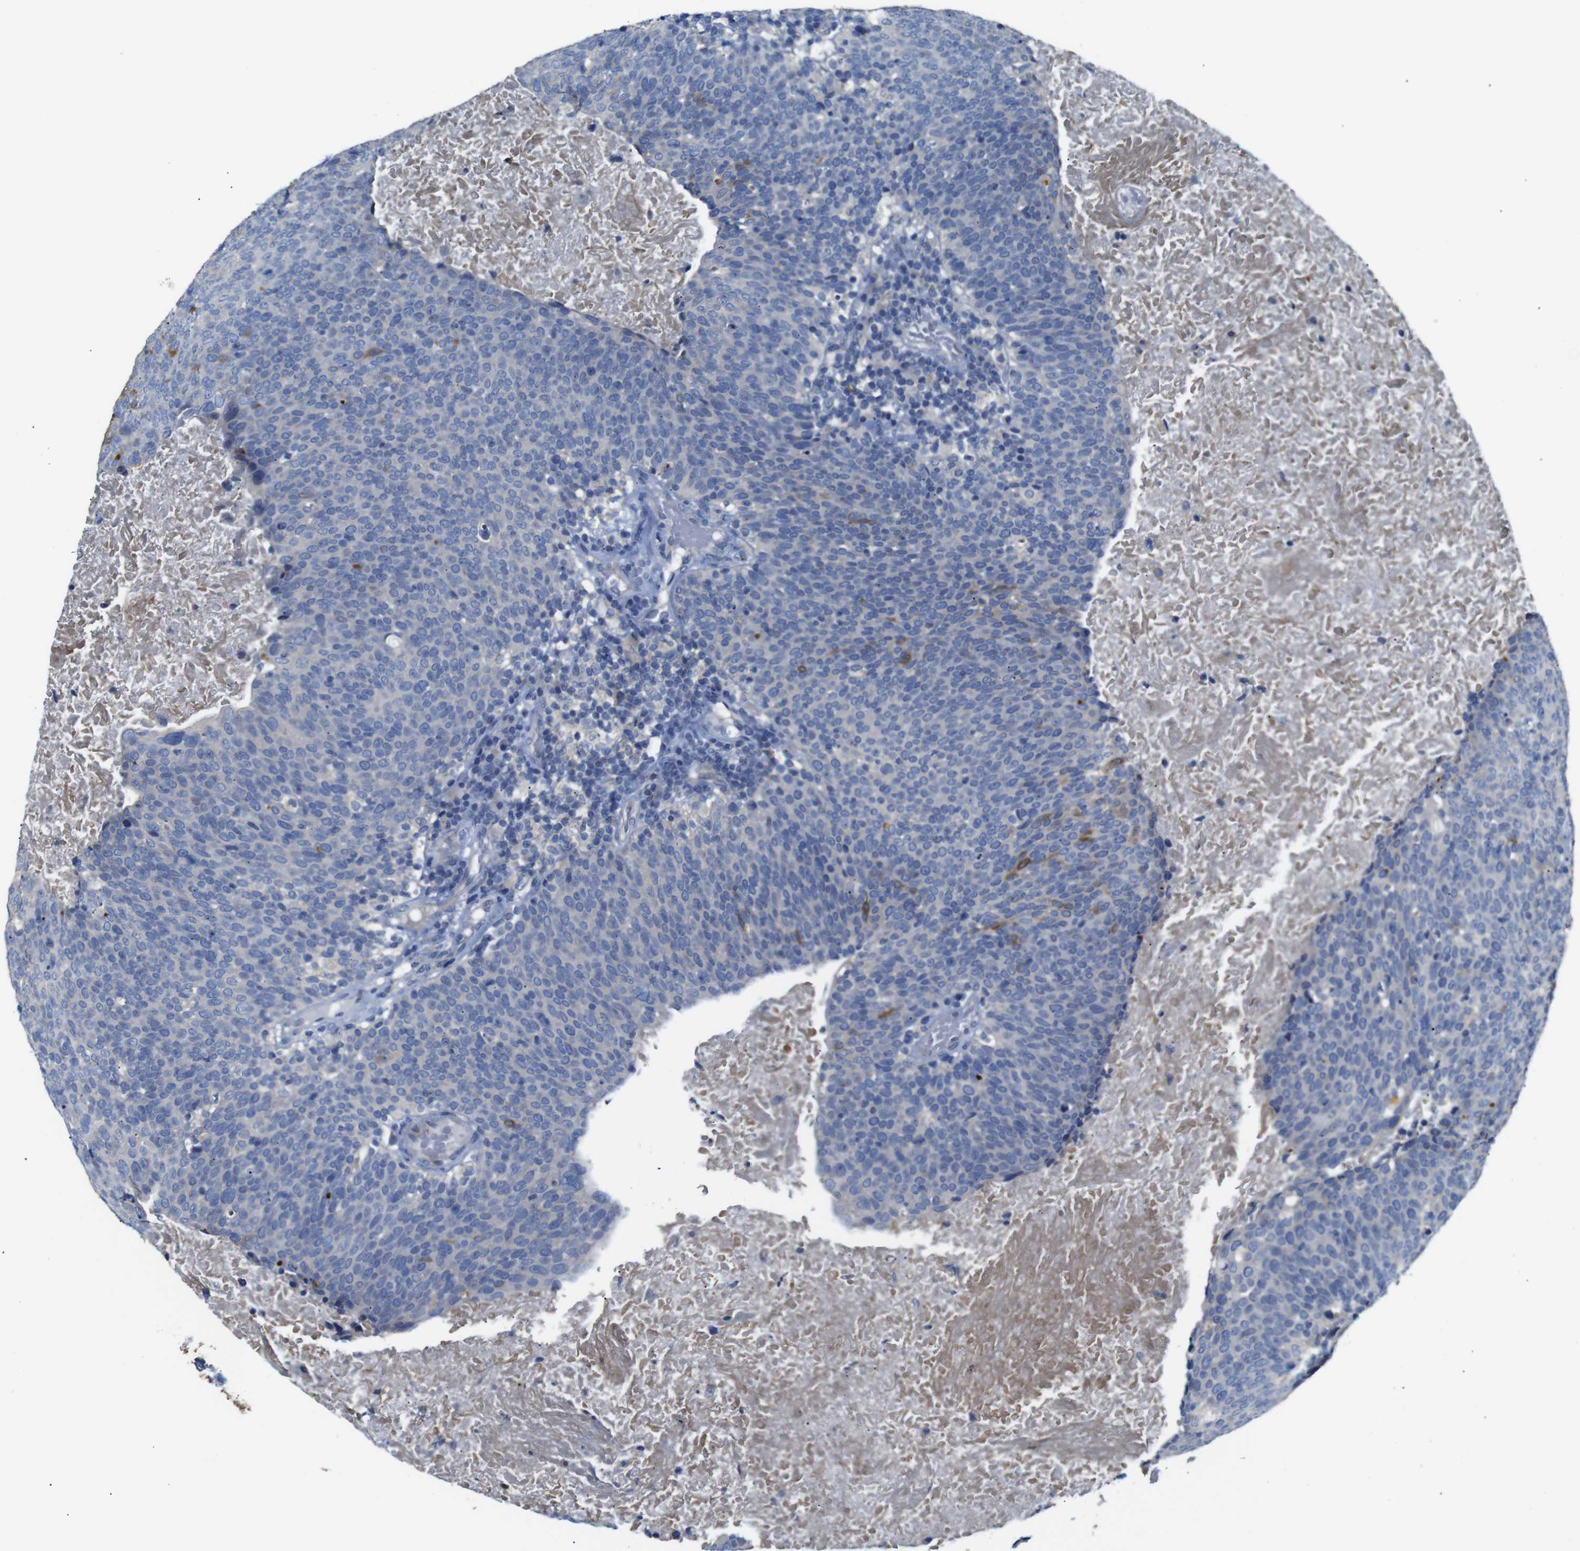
{"staining": {"intensity": "moderate", "quantity": "<25%", "location": "cytoplasmic/membranous"}, "tissue": "head and neck cancer", "cell_type": "Tumor cells", "image_type": "cancer", "snomed": [{"axis": "morphology", "description": "Squamous cell carcinoma, NOS"}, {"axis": "morphology", "description": "Squamous cell carcinoma, metastatic, NOS"}, {"axis": "topography", "description": "Lymph node"}, {"axis": "topography", "description": "Head-Neck"}], "caption": "DAB immunohistochemical staining of head and neck squamous cell carcinoma reveals moderate cytoplasmic/membranous protein staining in about <25% of tumor cells.", "gene": "ALOX15", "patient": {"sex": "male", "age": 62}}